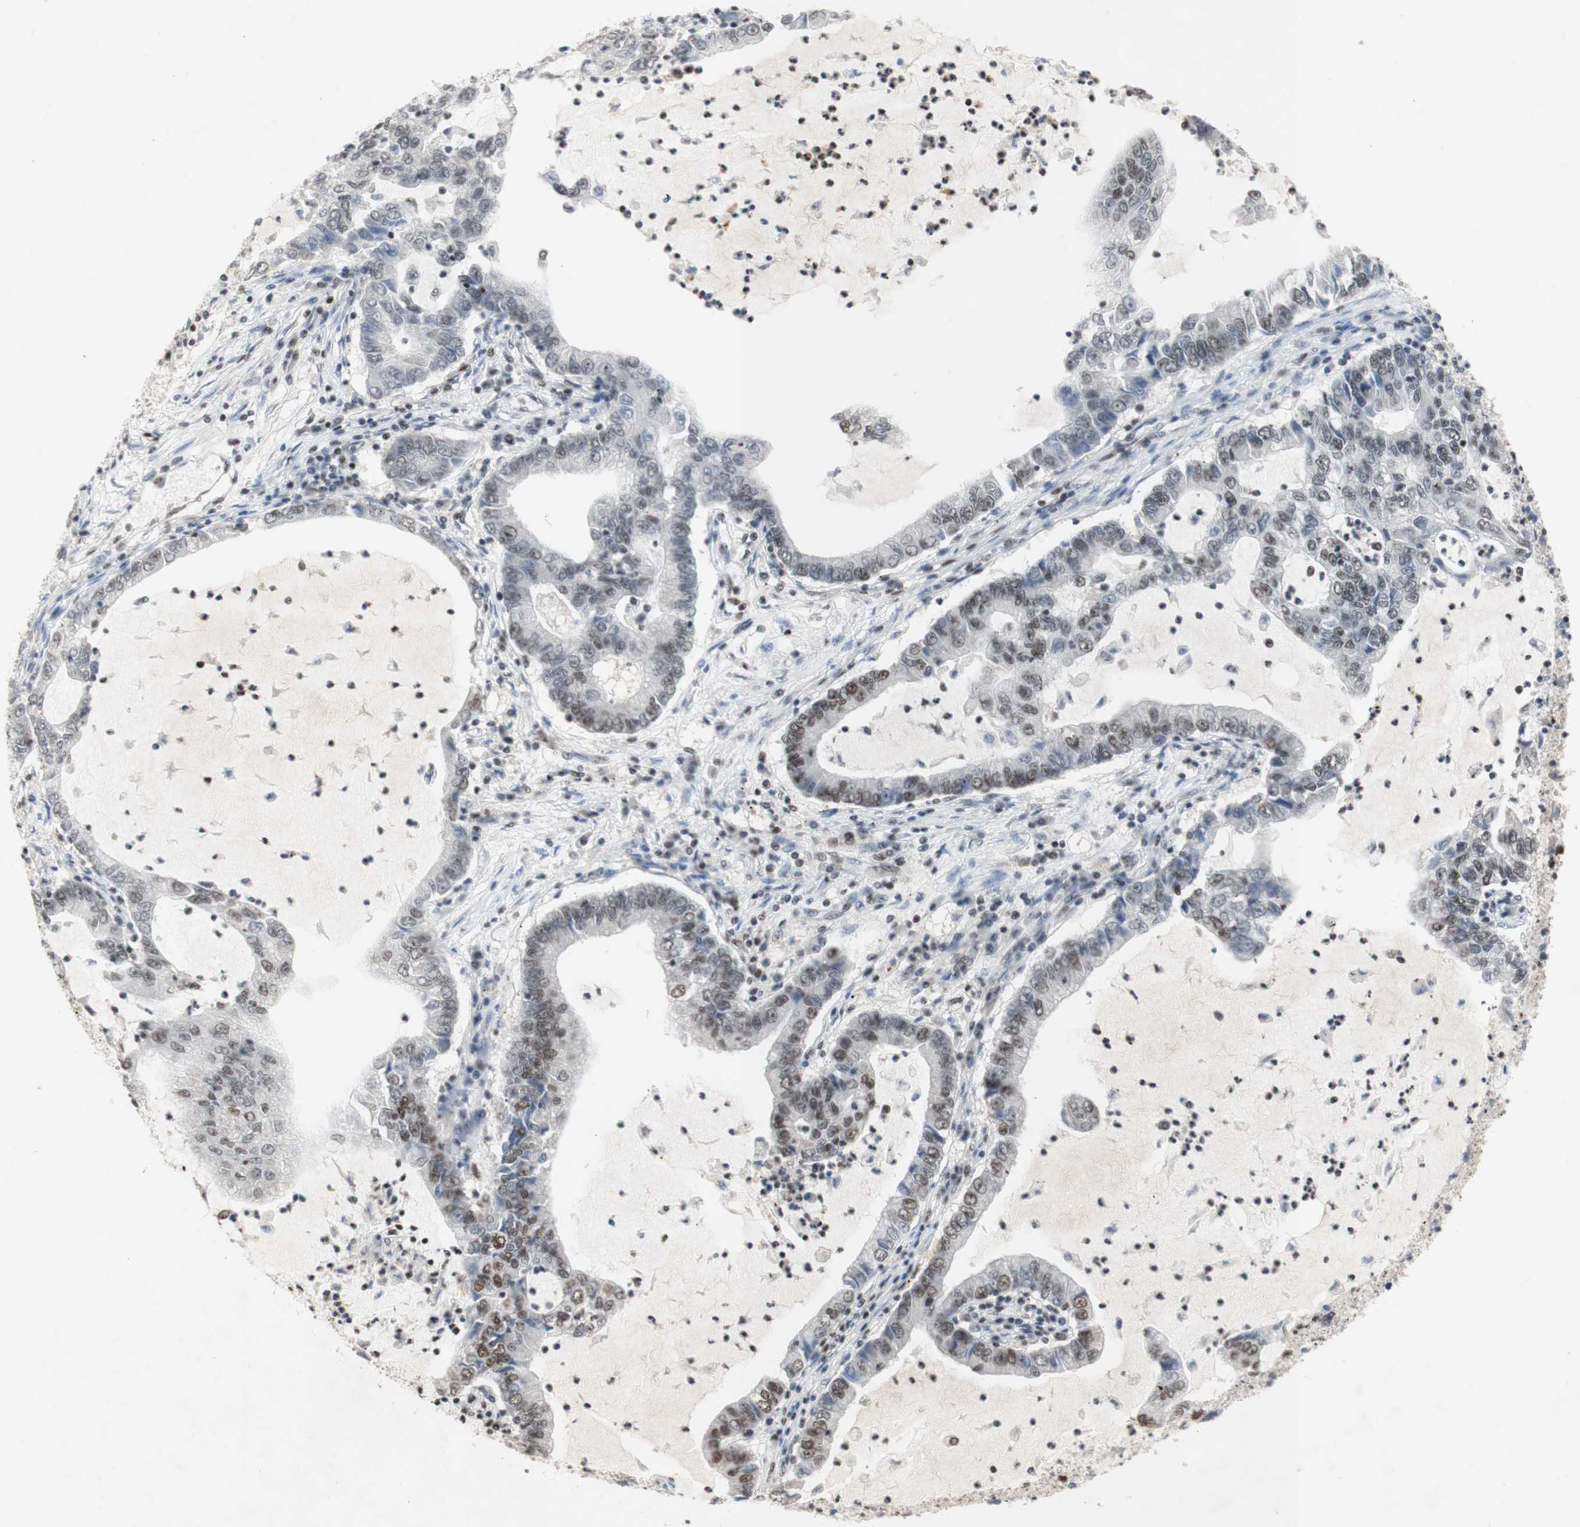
{"staining": {"intensity": "moderate", "quantity": "25%-75%", "location": "nuclear"}, "tissue": "lung cancer", "cell_type": "Tumor cells", "image_type": "cancer", "snomed": [{"axis": "morphology", "description": "Adenocarcinoma, NOS"}, {"axis": "topography", "description": "Lung"}], "caption": "There is medium levels of moderate nuclear expression in tumor cells of lung cancer (adenocarcinoma), as demonstrated by immunohistochemical staining (brown color).", "gene": "SNRPB", "patient": {"sex": "female", "age": 51}}